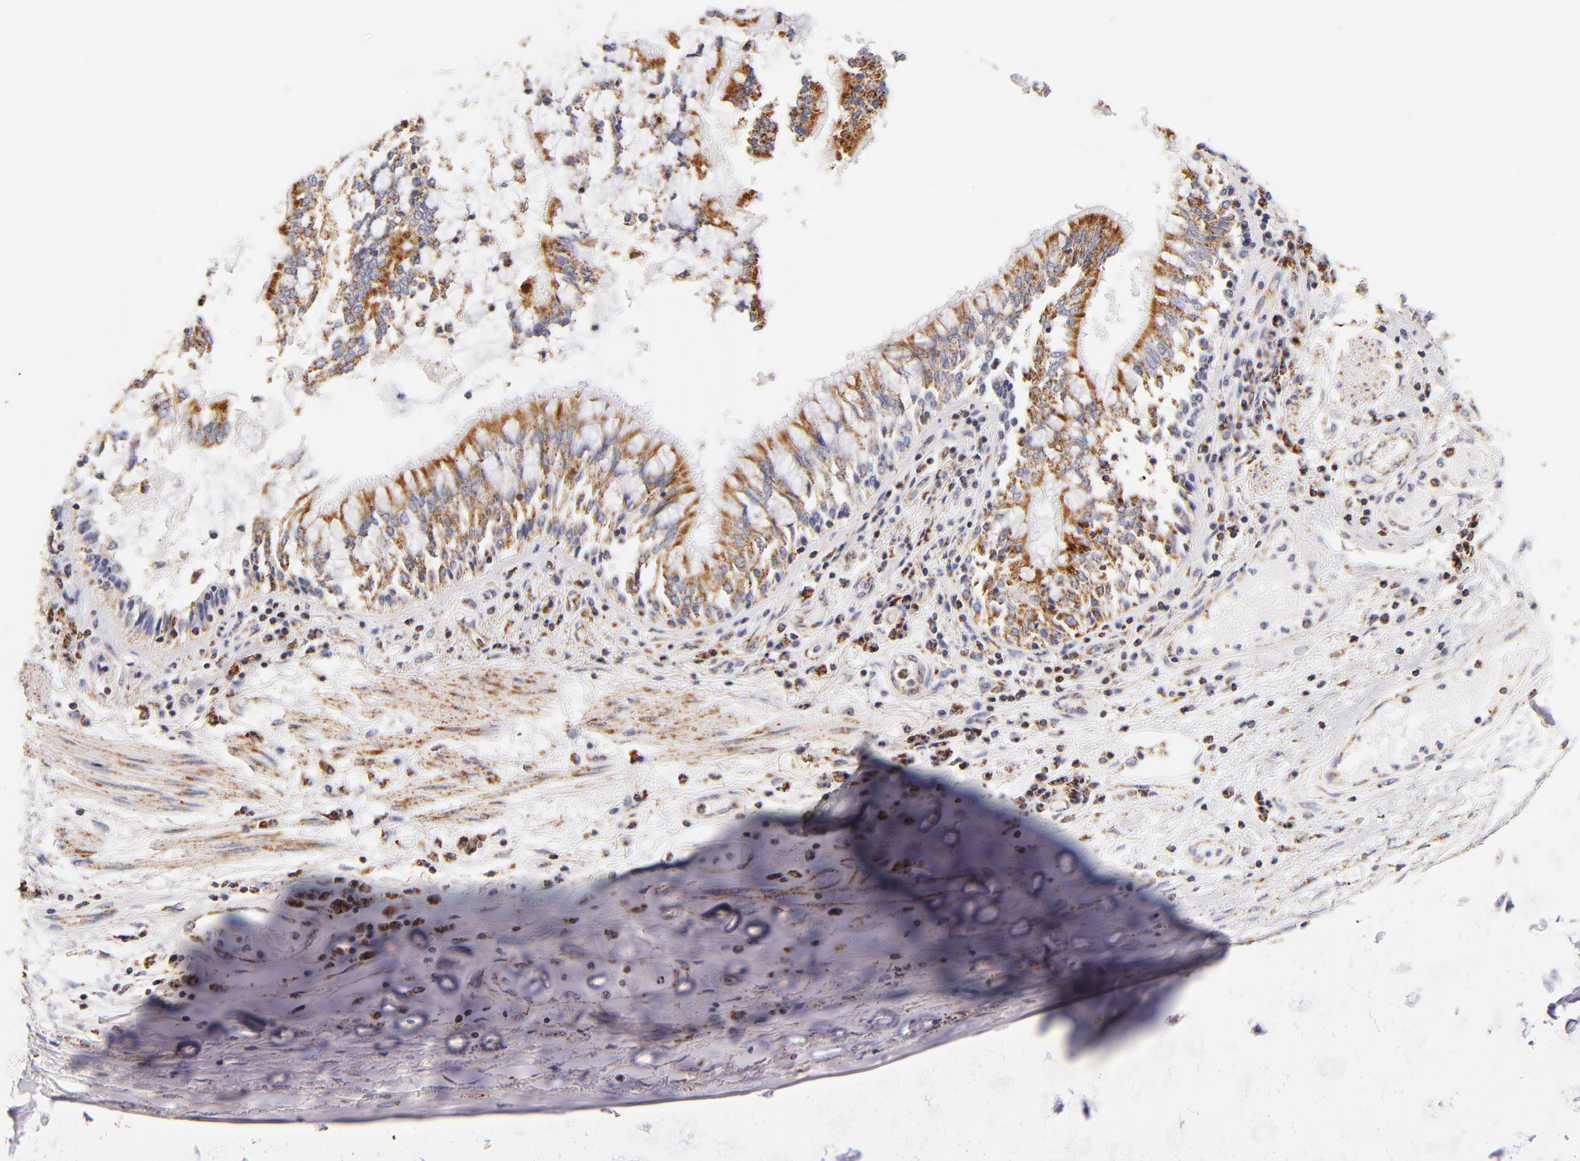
{"staining": {"intensity": "moderate", "quantity": ">75%", "location": "cytoplasmic/membranous"}, "tissue": "adipose tissue", "cell_type": "Adipocytes", "image_type": "normal", "snomed": [{"axis": "morphology", "description": "Normal tissue, NOS"}, {"axis": "morphology", "description": "Adenocarcinoma, NOS"}, {"axis": "topography", "description": "Cartilage tissue"}, {"axis": "topography", "description": "Lung"}], "caption": "This image reveals immunohistochemistry (IHC) staining of normal adipose tissue, with medium moderate cytoplasmic/membranous staining in approximately >75% of adipocytes.", "gene": "ECHS1", "patient": {"sex": "female", "age": 67}}